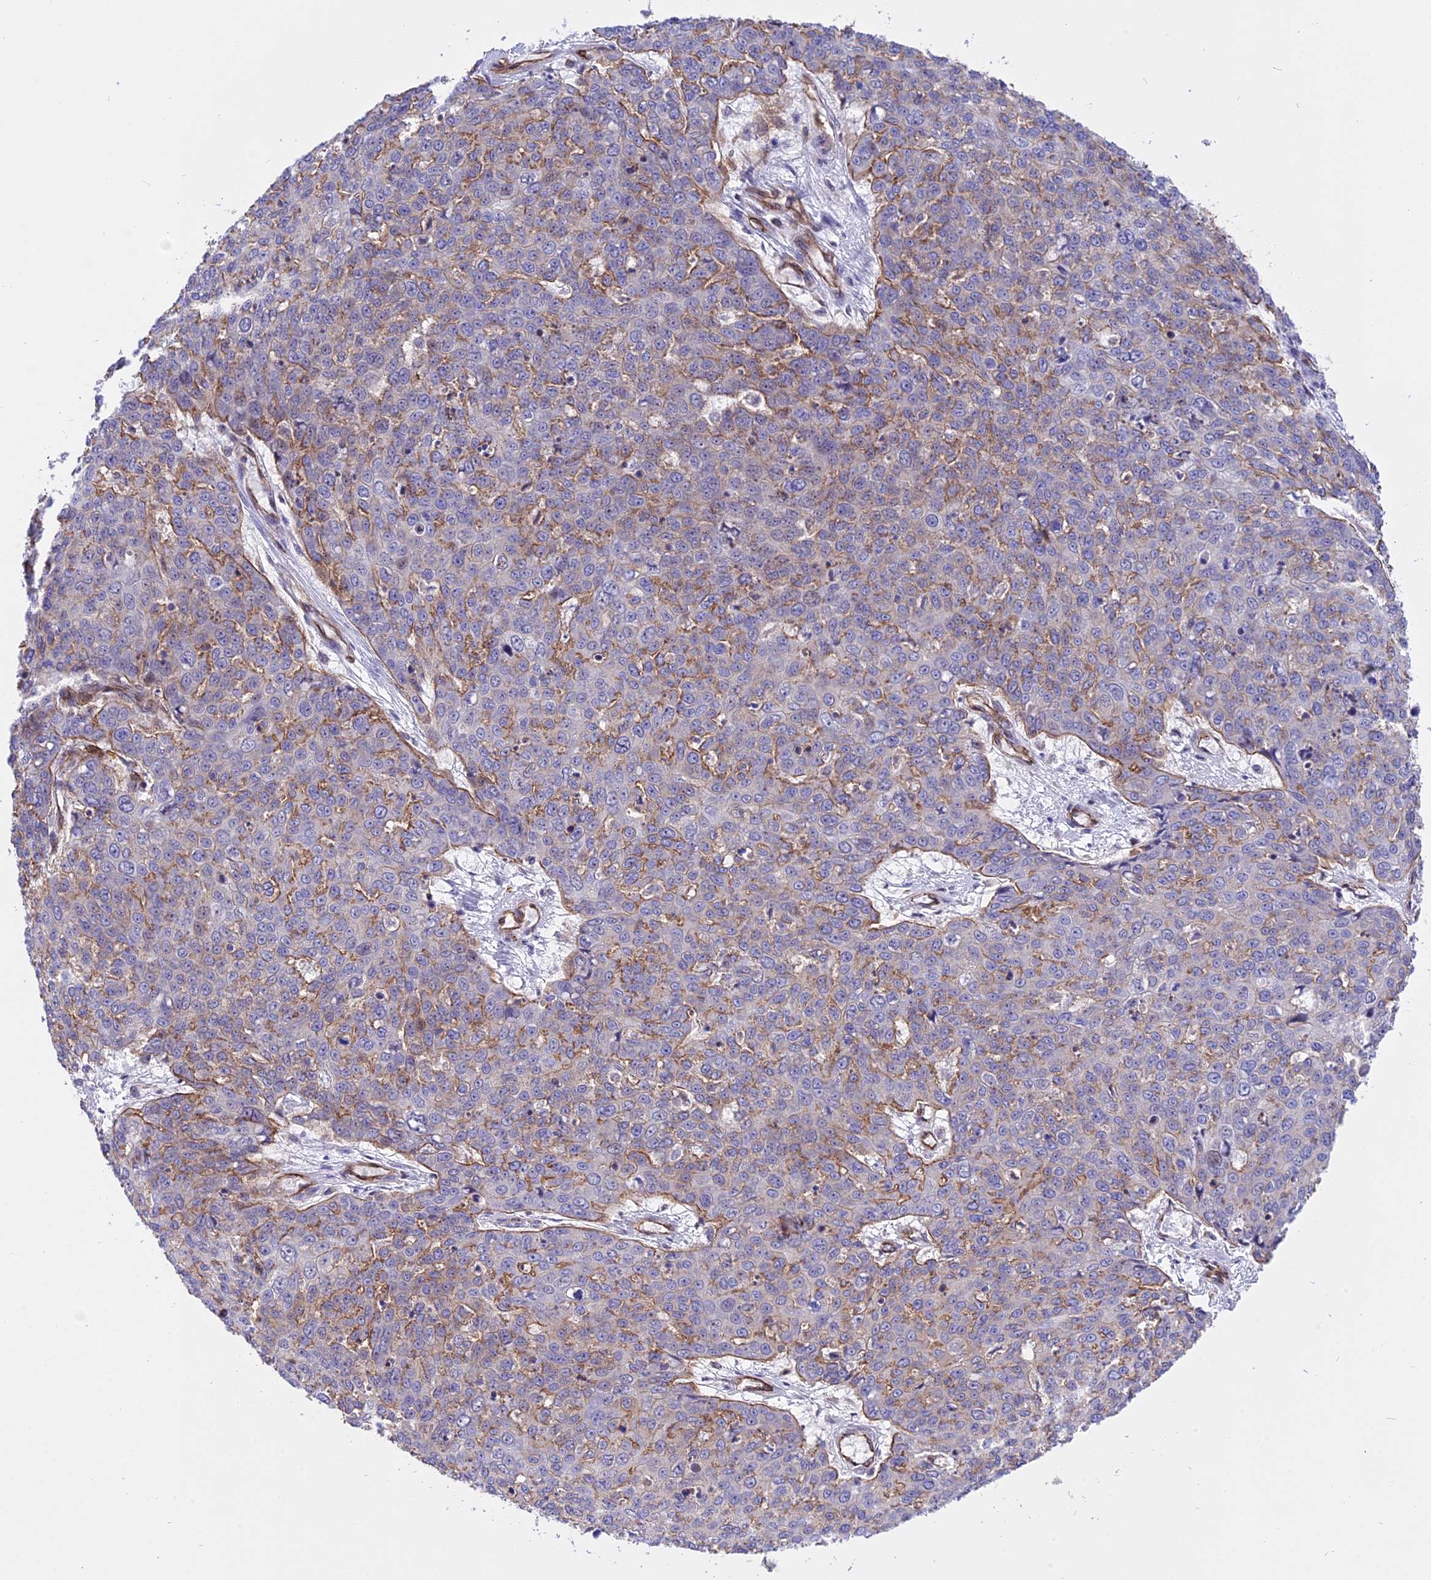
{"staining": {"intensity": "moderate", "quantity": "<25%", "location": "cytoplasmic/membranous"}, "tissue": "skin cancer", "cell_type": "Tumor cells", "image_type": "cancer", "snomed": [{"axis": "morphology", "description": "Squamous cell carcinoma, NOS"}, {"axis": "topography", "description": "Skin"}], "caption": "DAB immunohistochemical staining of human squamous cell carcinoma (skin) reveals moderate cytoplasmic/membranous protein staining in about <25% of tumor cells. The protein of interest is stained brown, and the nuclei are stained in blue (DAB (3,3'-diaminobenzidine) IHC with brightfield microscopy, high magnification).", "gene": "R3HDM4", "patient": {"sex": "male", "age": 71}}